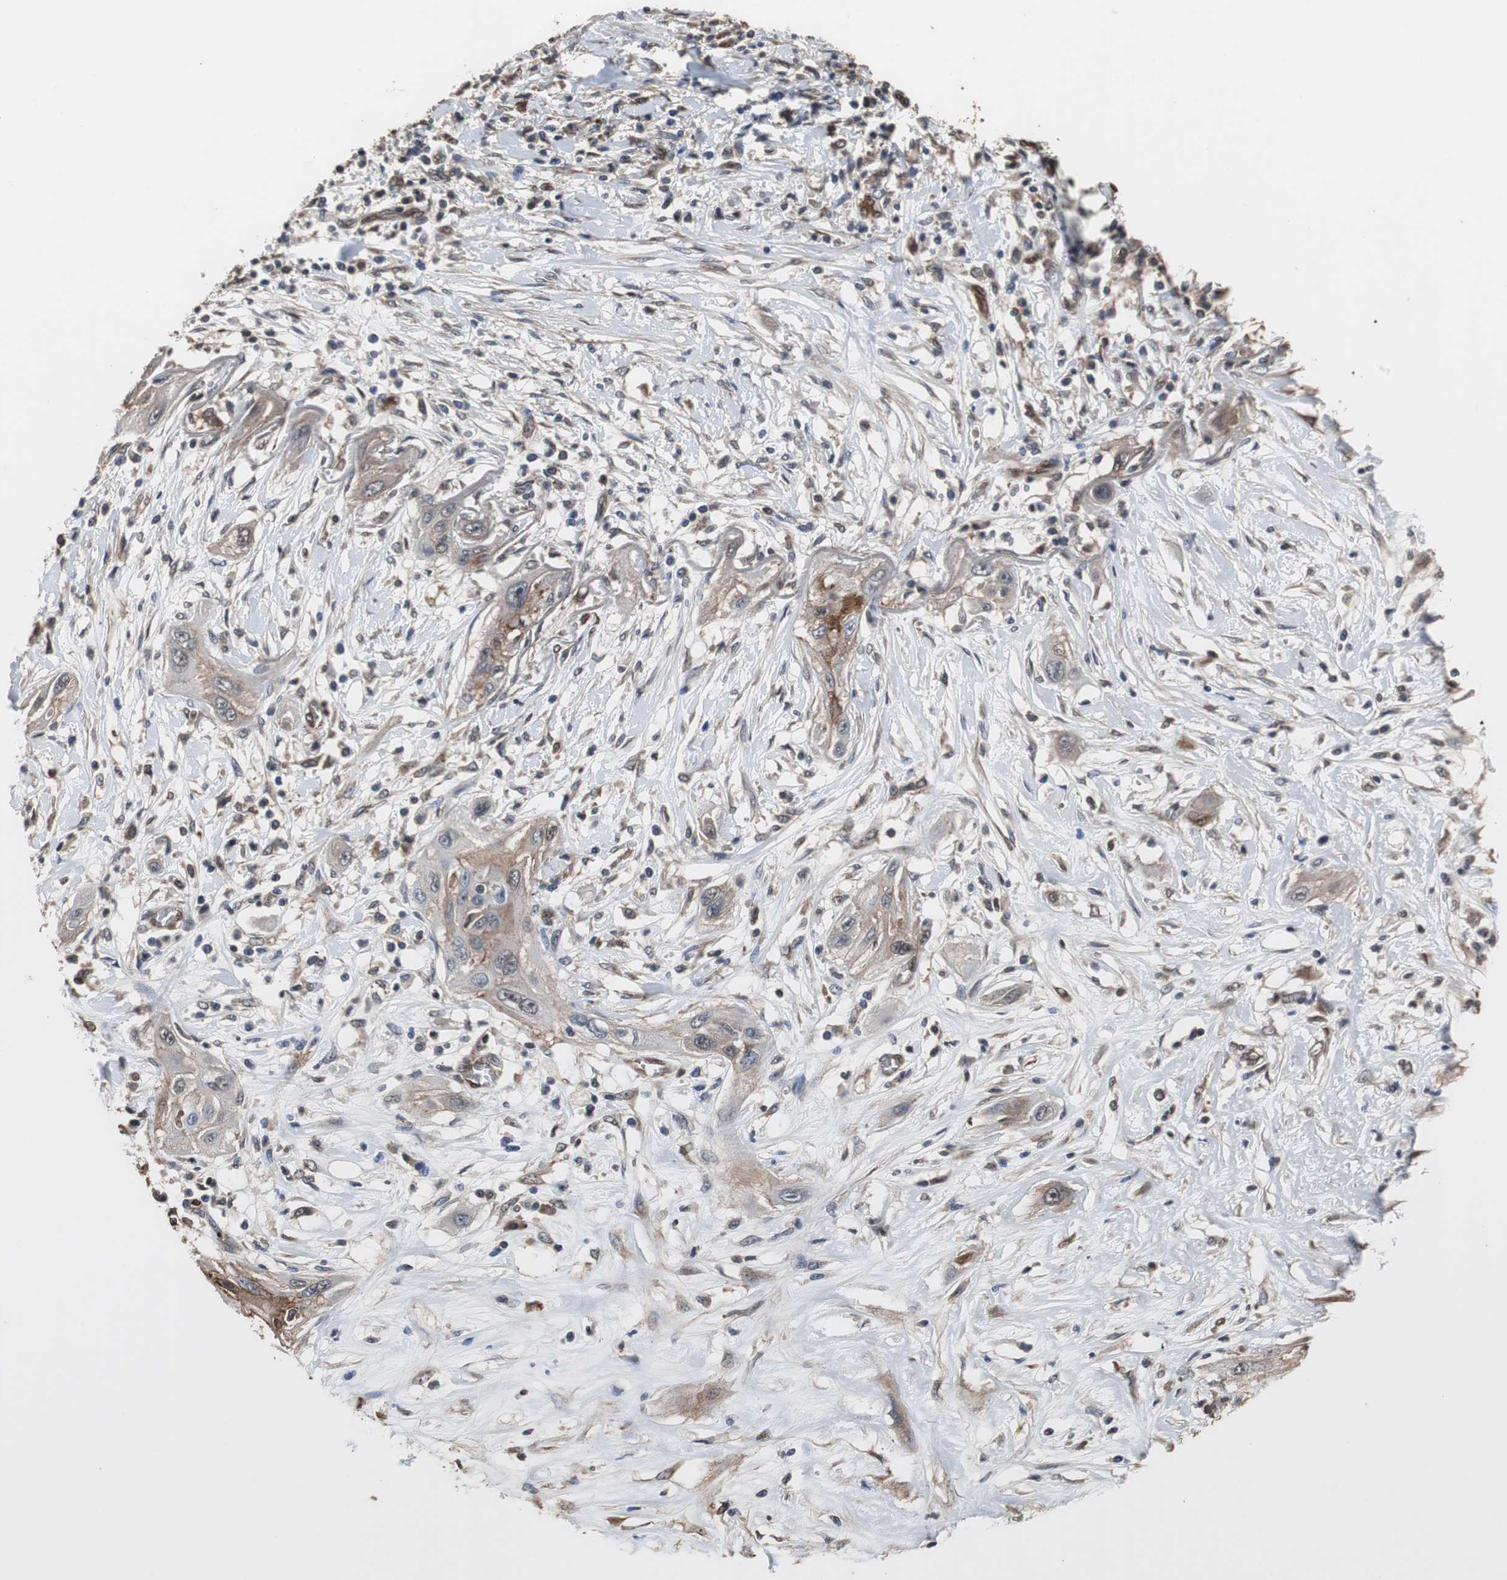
{"staining": {"intensity": "moderate", "quantity": "<25%", "location": "cytoplasmic/membranous"}, "tissue": "lung cancer", "cell_type": "Tumor cells", "image_type": "cancer", "snomed": [{"axis": "morphology", "description": "Squamous cell carcinoma, NOS"}, {"axis": "topography", "description": "Lung"}], "caption": "This histopathology image shows immunohistochemistry (IHC) staining of squamous cell carcinoma (lung), with low moderate cytoplasmic/membranous positivity in about <25% of tumor cells.", "gene": "NDRG1", "patient": {"sex": "female", "age": 47}}